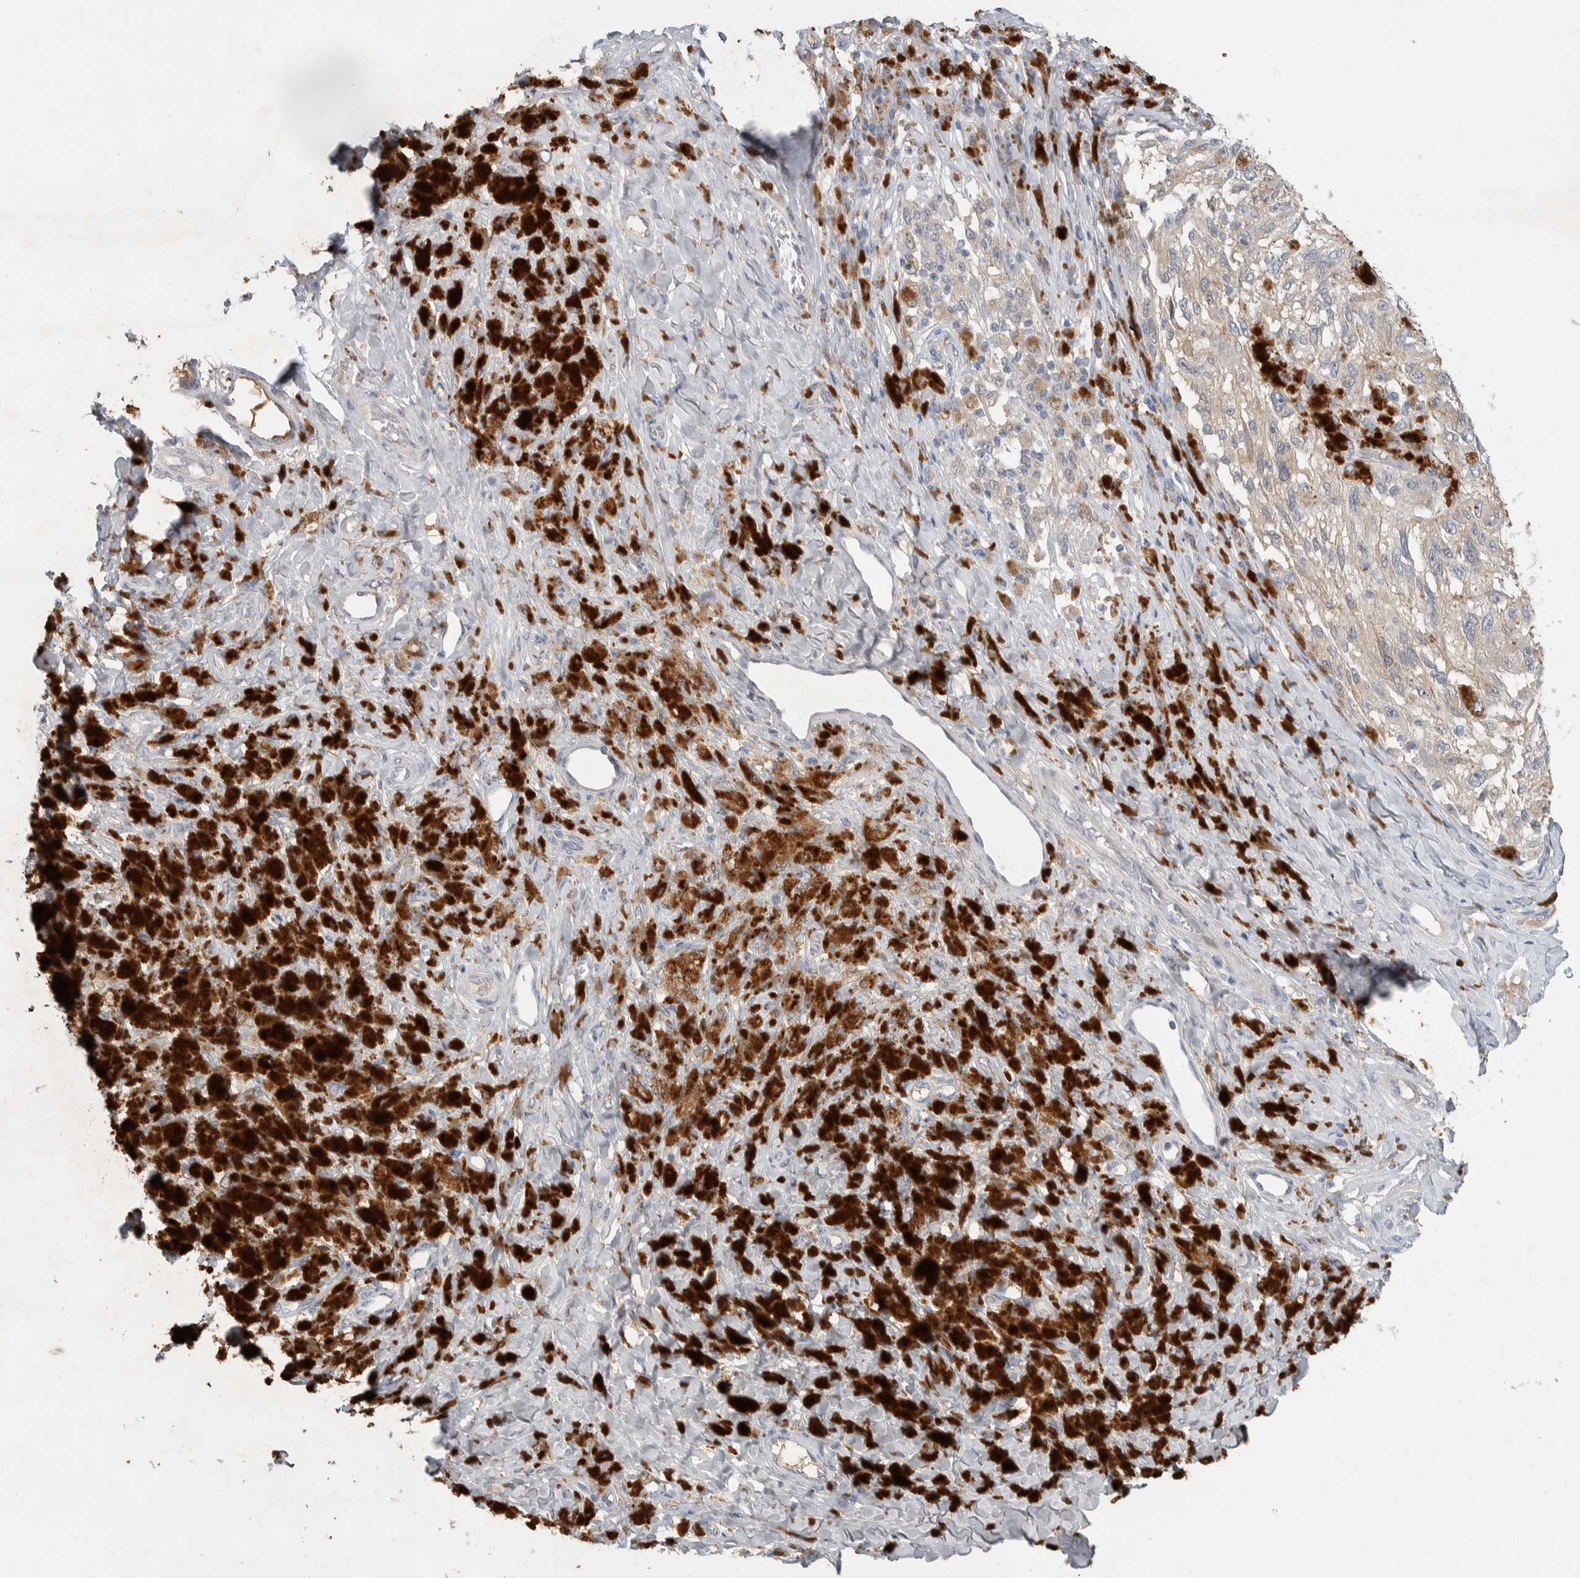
{"staining": {"intensity": "weak", "quantity": ">75%", "location": "cytoplasmic/membranous"}, "tissue": "melanoma", "cell_type": "Tumor cells", "image_type": "cancer", "snomed": [{"axis": "morphology", "description": "Malignant melanoma, NOS"}, {"axis": "topography", "description": "Skin"}], "caption": "This is a histology image of immunohistochemistry (IHC) staining of malignant melanoma, which shows weak staining in the cytoplasmic/membranous of tumor cells.", "gene": "DEPTOR", "patient": {"sex": "female", "age": 73}}